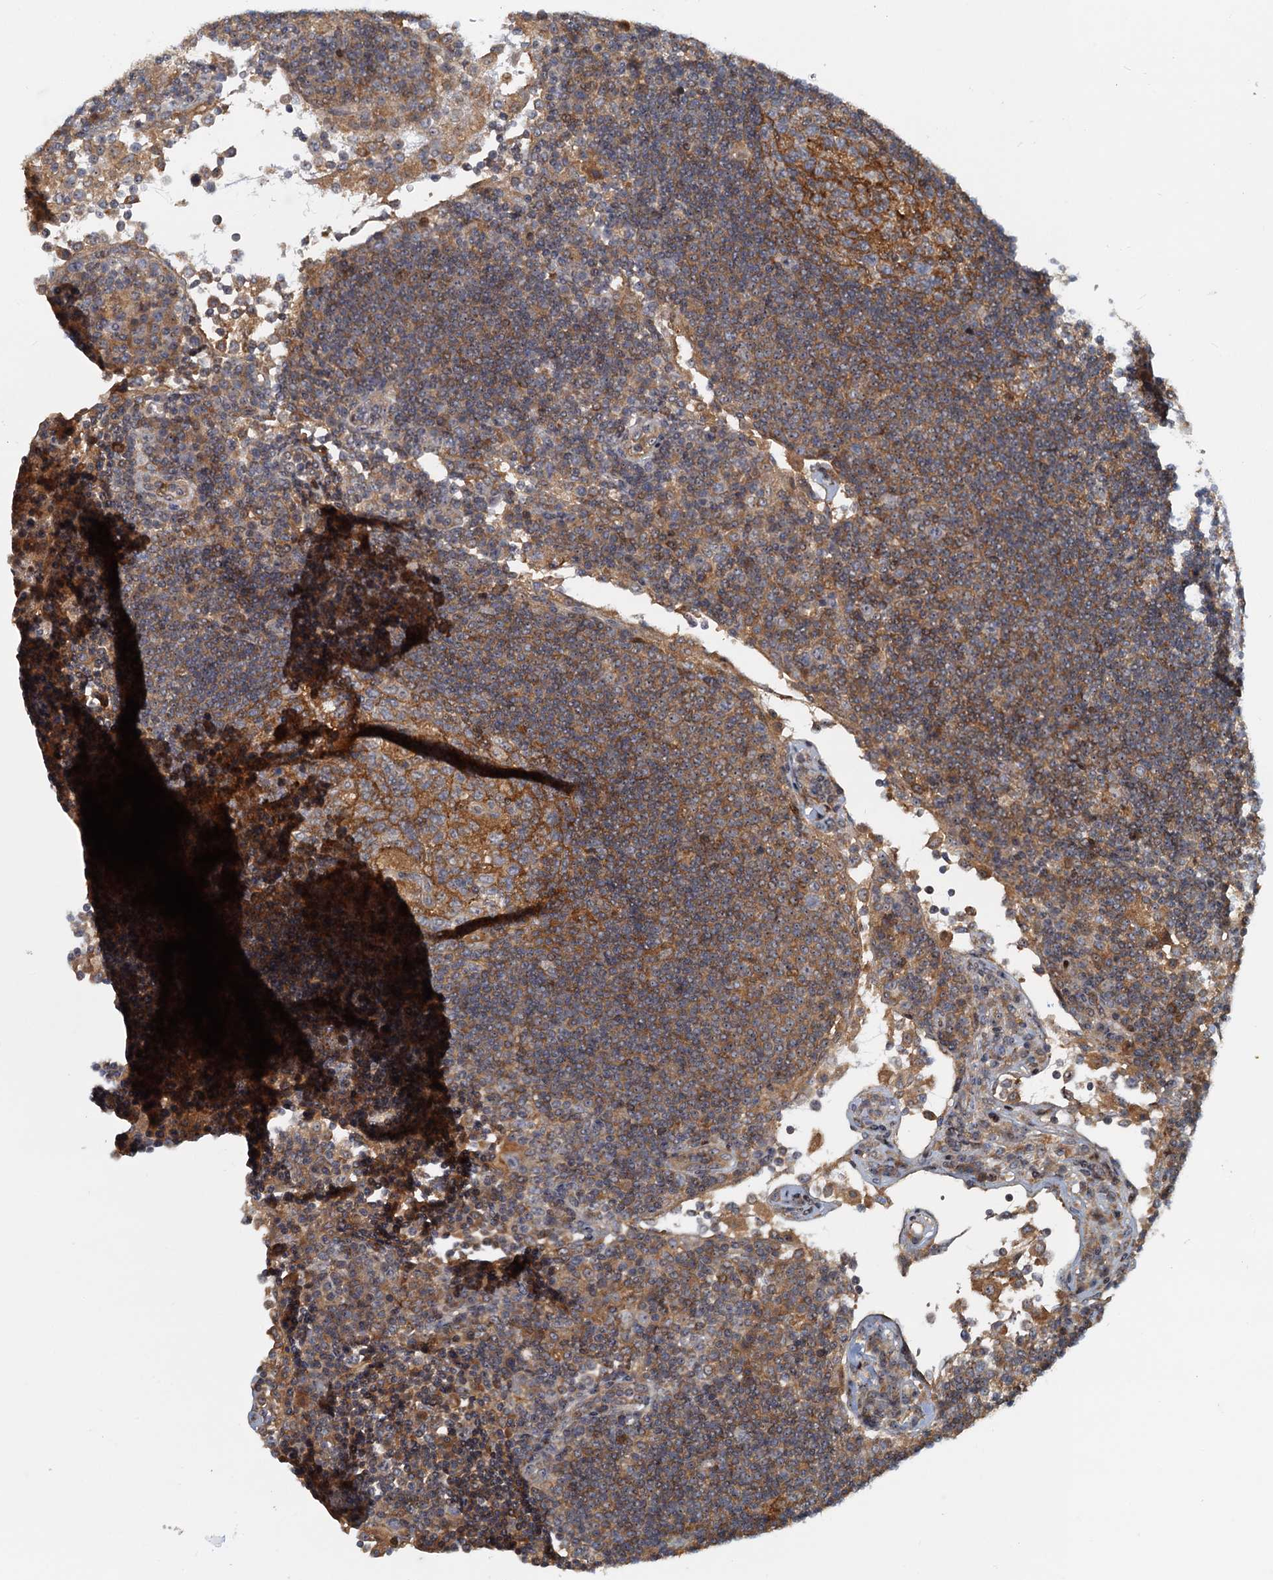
{"staining": {"intensity": "moderate", "quantity": ">75%", "location": "cytoplasmic/membranous"}, "tissue": "lymph node", "cell_type": "Germinal center cells", "image_type": "normal", "snomed": [{"axis": "morphology", "description": "Normal tissue, NOS"}, {"axis": "topography", "description": "Lymph node"}], "caption": "Brown immunohistochemical staining in benign lymph node shows moderate cytoplasmic/membranous staining in about >75% of germinal center cells. Immunohistochemistry (ihc) stains the protein of interest in brown and the nuclei are stained blue.", "gene": "TOLLIP", "patient": {"sex": "female", "age": 53}}